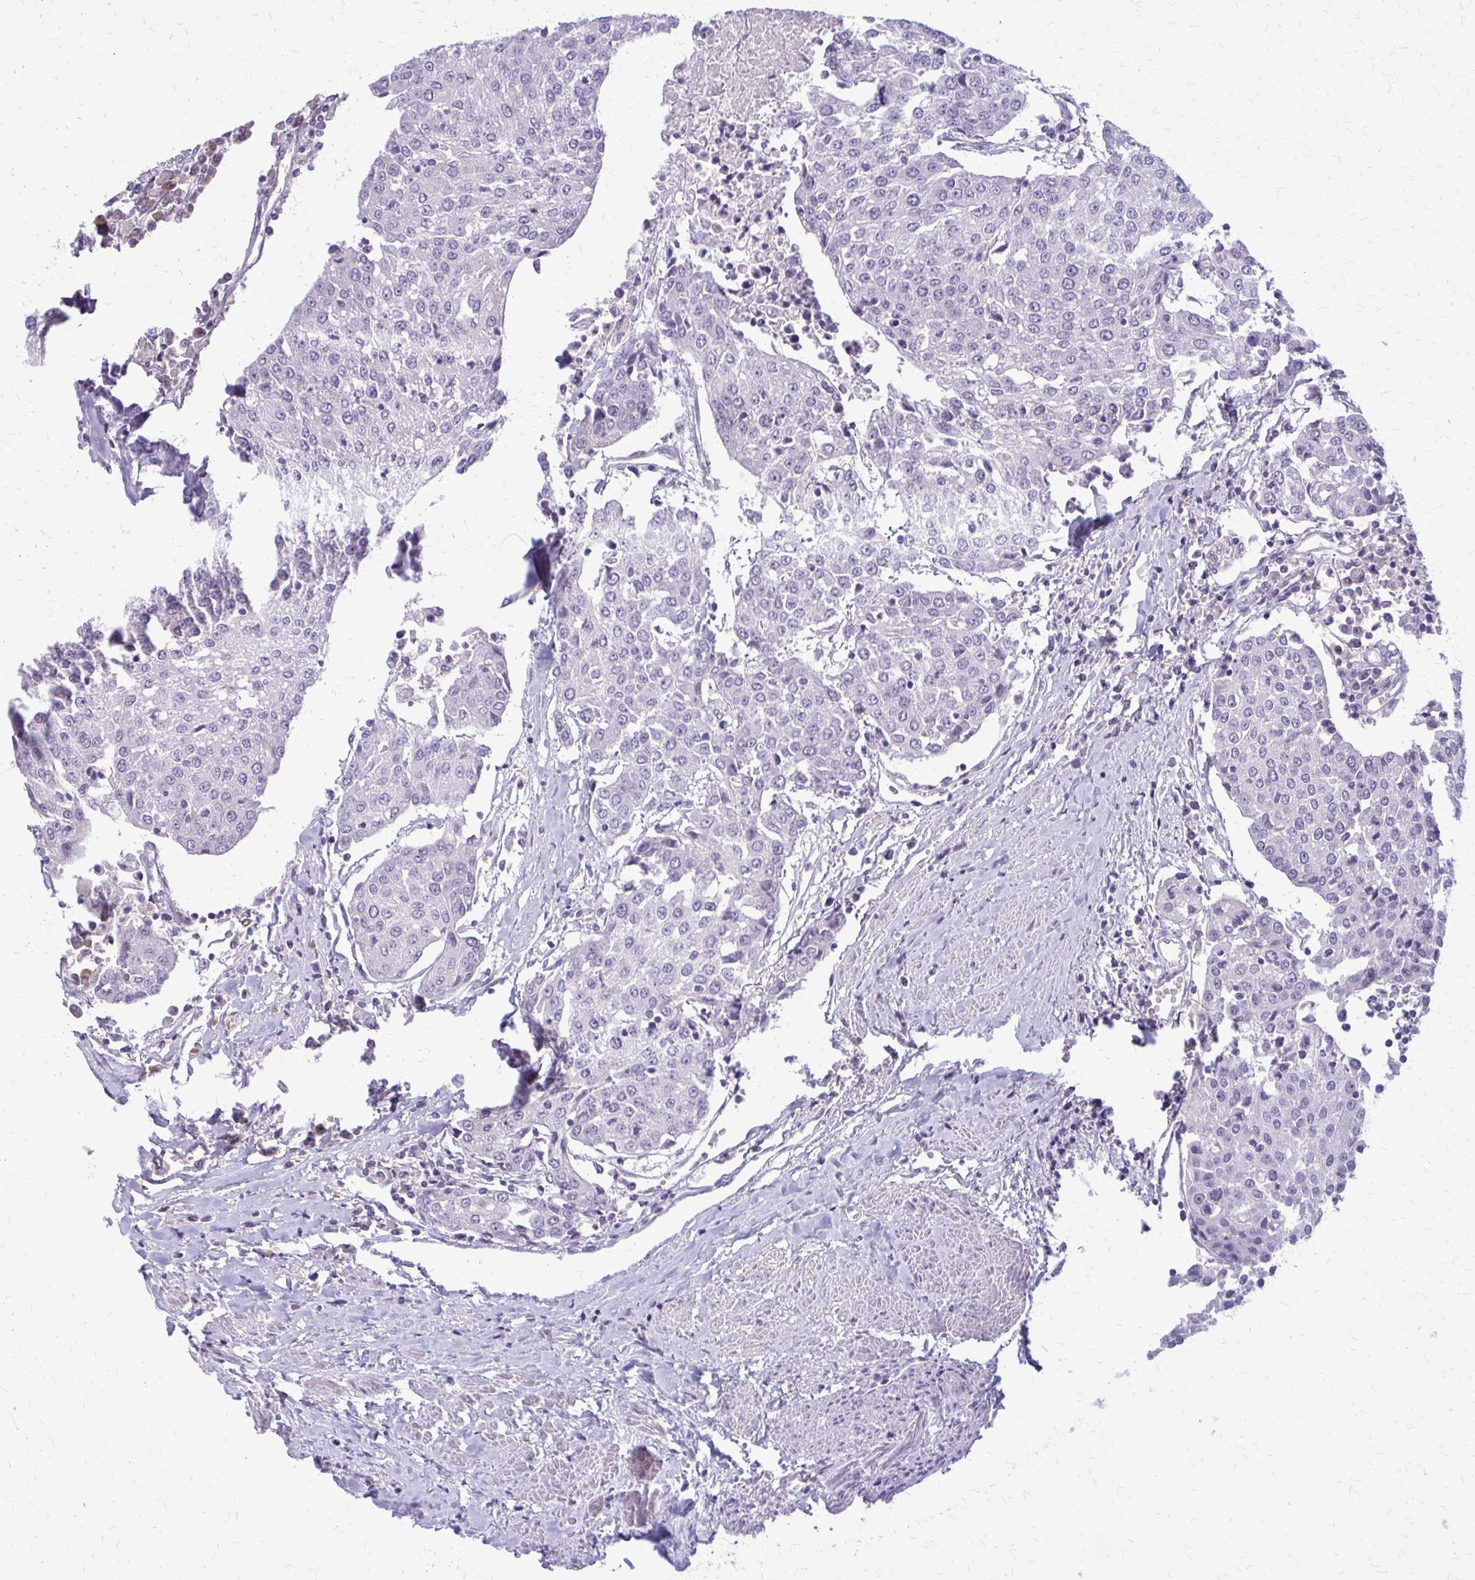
{"staining": {"intensity": "negative", "quantity": "none", "location": "none"}, "tissue": "urothelial cancer", "cell_type": "Tumor cells", "image_type": "cancer", "snomed": [{"axis": "morphology", "description": "Urothelial carcinoma, High grade"}, {"axis": "topography", "description": "Urinary bladder"}], "caption": "Immunohistochemical staining of human urothelial carcinoma (high-grade) displays no significant staining in tumor cells. (Brightfield microscopy of DAB IHC at high magnification).", "gene": "GLRX", "patient": {"sex": "female", "age": 85}}